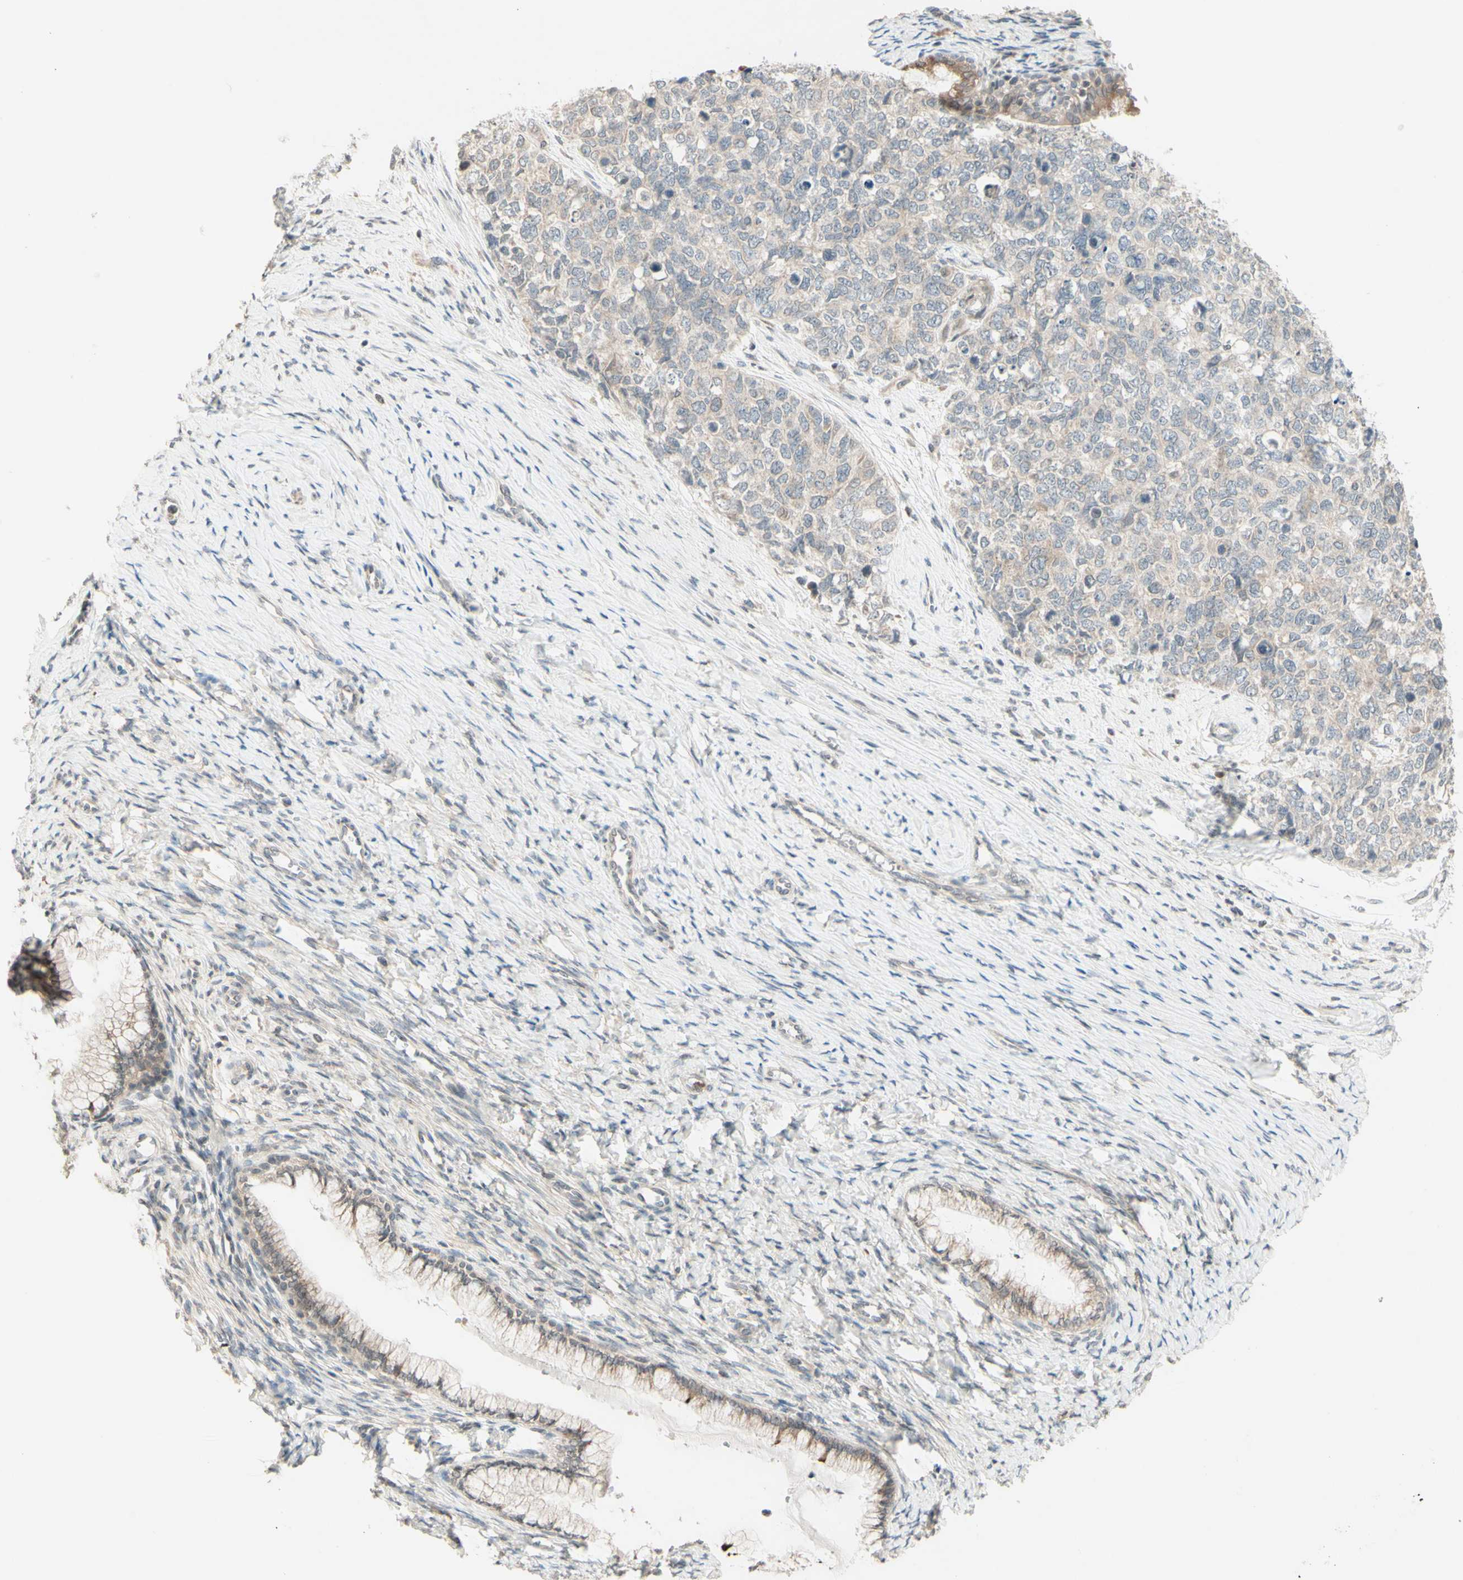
{"staining": {"intensity": "weak", "quantity": ">75%", "location": "cytoplasmic/membranous"}, "tissue": "cervical cancer", "cell_type": "Tumor cells", "image_type": "cancer", "snomed": [{"axis": "morphology", "description": "Squamous cell carcinoma, NOS"}, {"axis": "topography", "description": "Cervix"}], "caption": "The micrograph demonstrates immunohistochemical staining of cervical squamous cell carcinoma. There is weak cytoplasmic/membranous expression is present in approximately >75% of tumor cells.", "gene": "ZW10", "patient": {"sex": "female", "age": 63}}